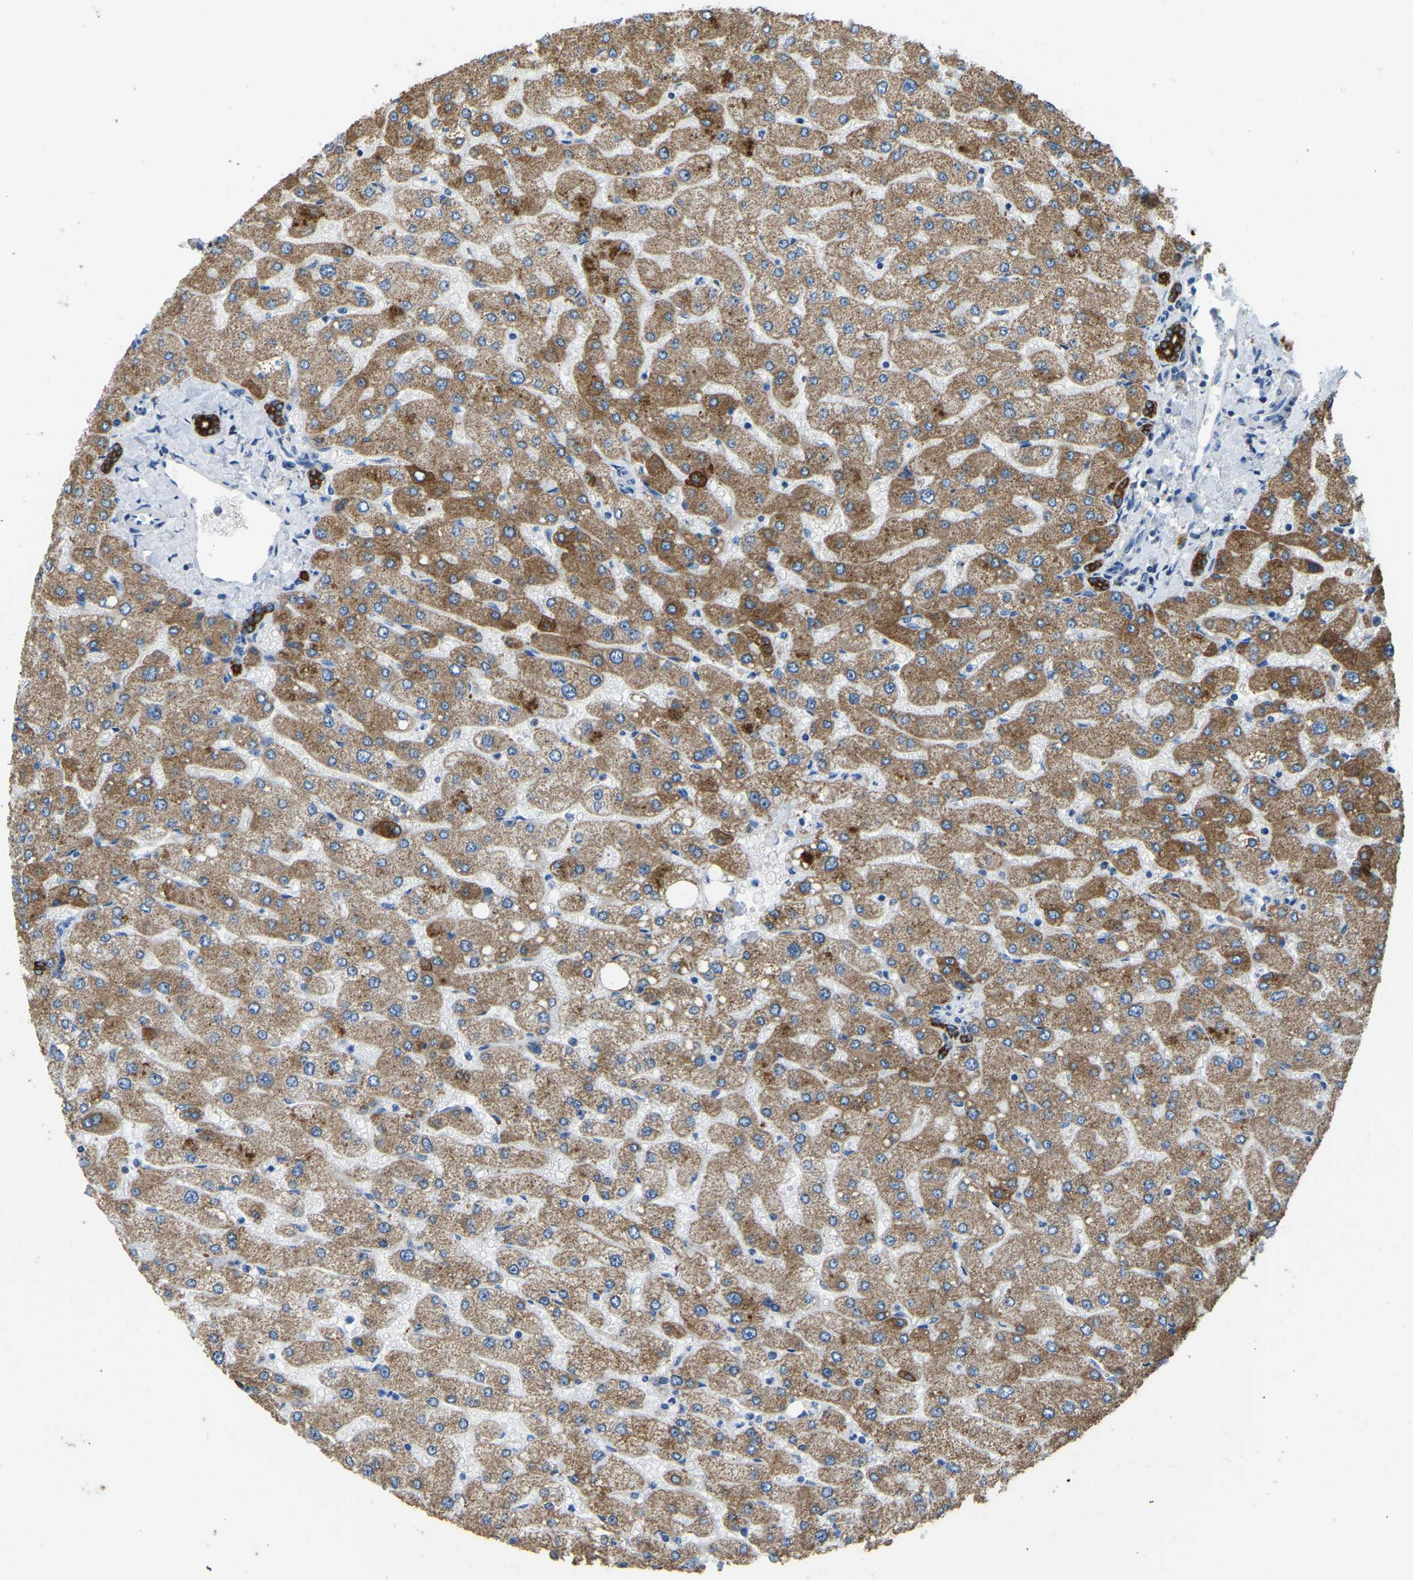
{"staining": {"intensity": "strong", "quantity": ">75%", "location": "cytoplasmic/membranous"}, "tissue": "liver", "cell_type": "Cholangiocytes", "image_type": "normal", "snomed": [{"axis": "morphology", "description": "Normal tissue, NOS"}, {"axis": "topography", "description": "Liver"}], "caption": "About >75% of cholangiocytes in unremarkable liver show strong cytoplasmic/membranous protein positivity as visualized by brown immunohistochemical staining.", "gene": "ZNF200", "patient": {"sex": "male", "age": 55}}